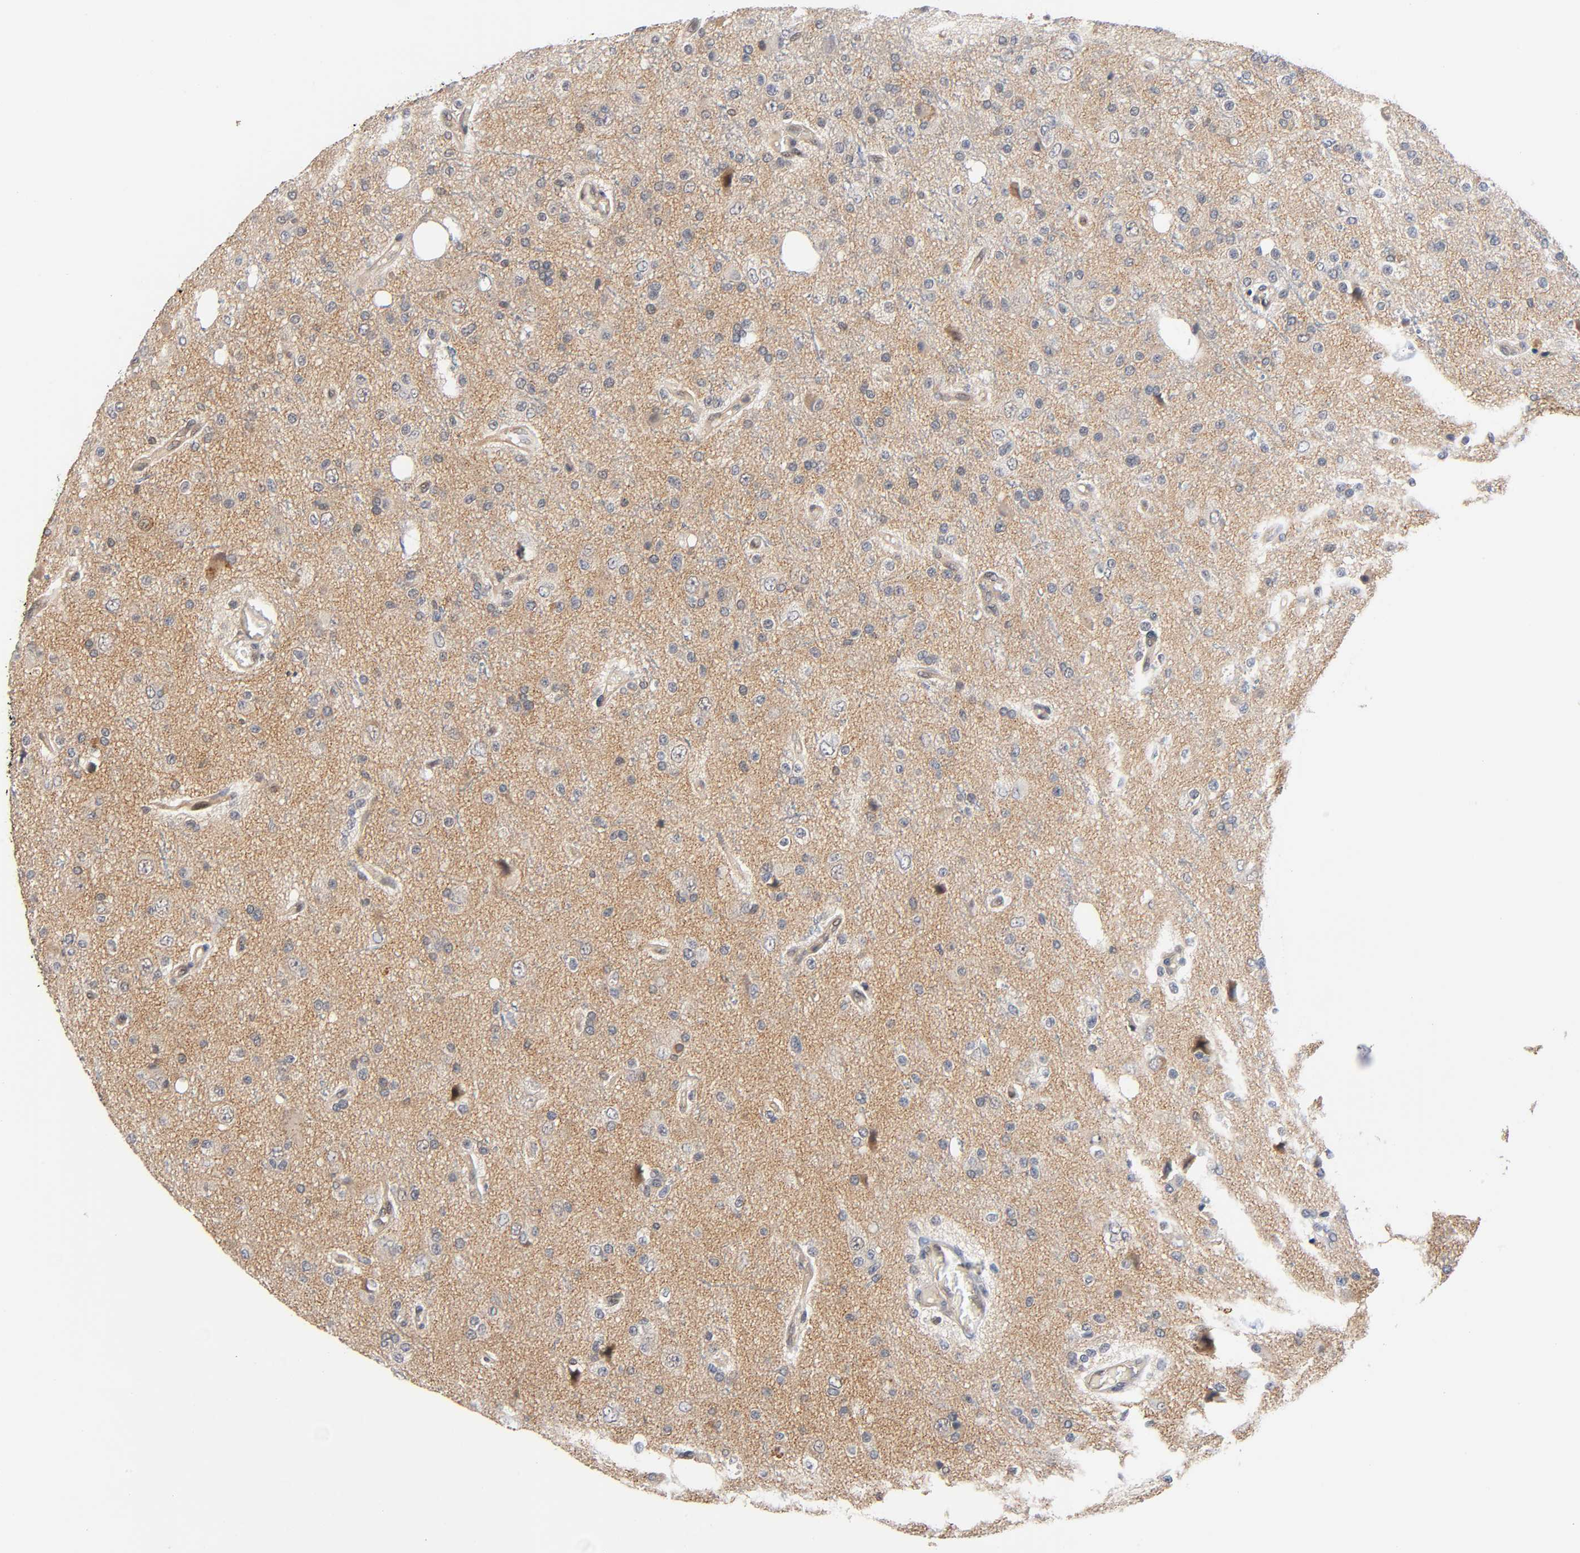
{"staining": {"intensity": "moderate", "quantity": "25%-75%", "location": "cytoplasmic/membranous"}, "tissue": "glioma", "cell_type": "Tumor cells", "image_type": "cancer", "snomed": [{"axis": "morphology", "description": "Glioma, malignant, High grade"}, {"axis": "topography", "description": "Brain"}], "caption": "IHC (DAB) staining of human glioma reveals moderate cytoplasmic/membranous protein expression in about 25%-75% of tumor cells. (DAB (3,3'-diaminobenzidine) IHC, brown staining for protein, blue staining for nuclei).", "gene": "PRKAB1", "patient": {"sex": "male", "age": 47}}